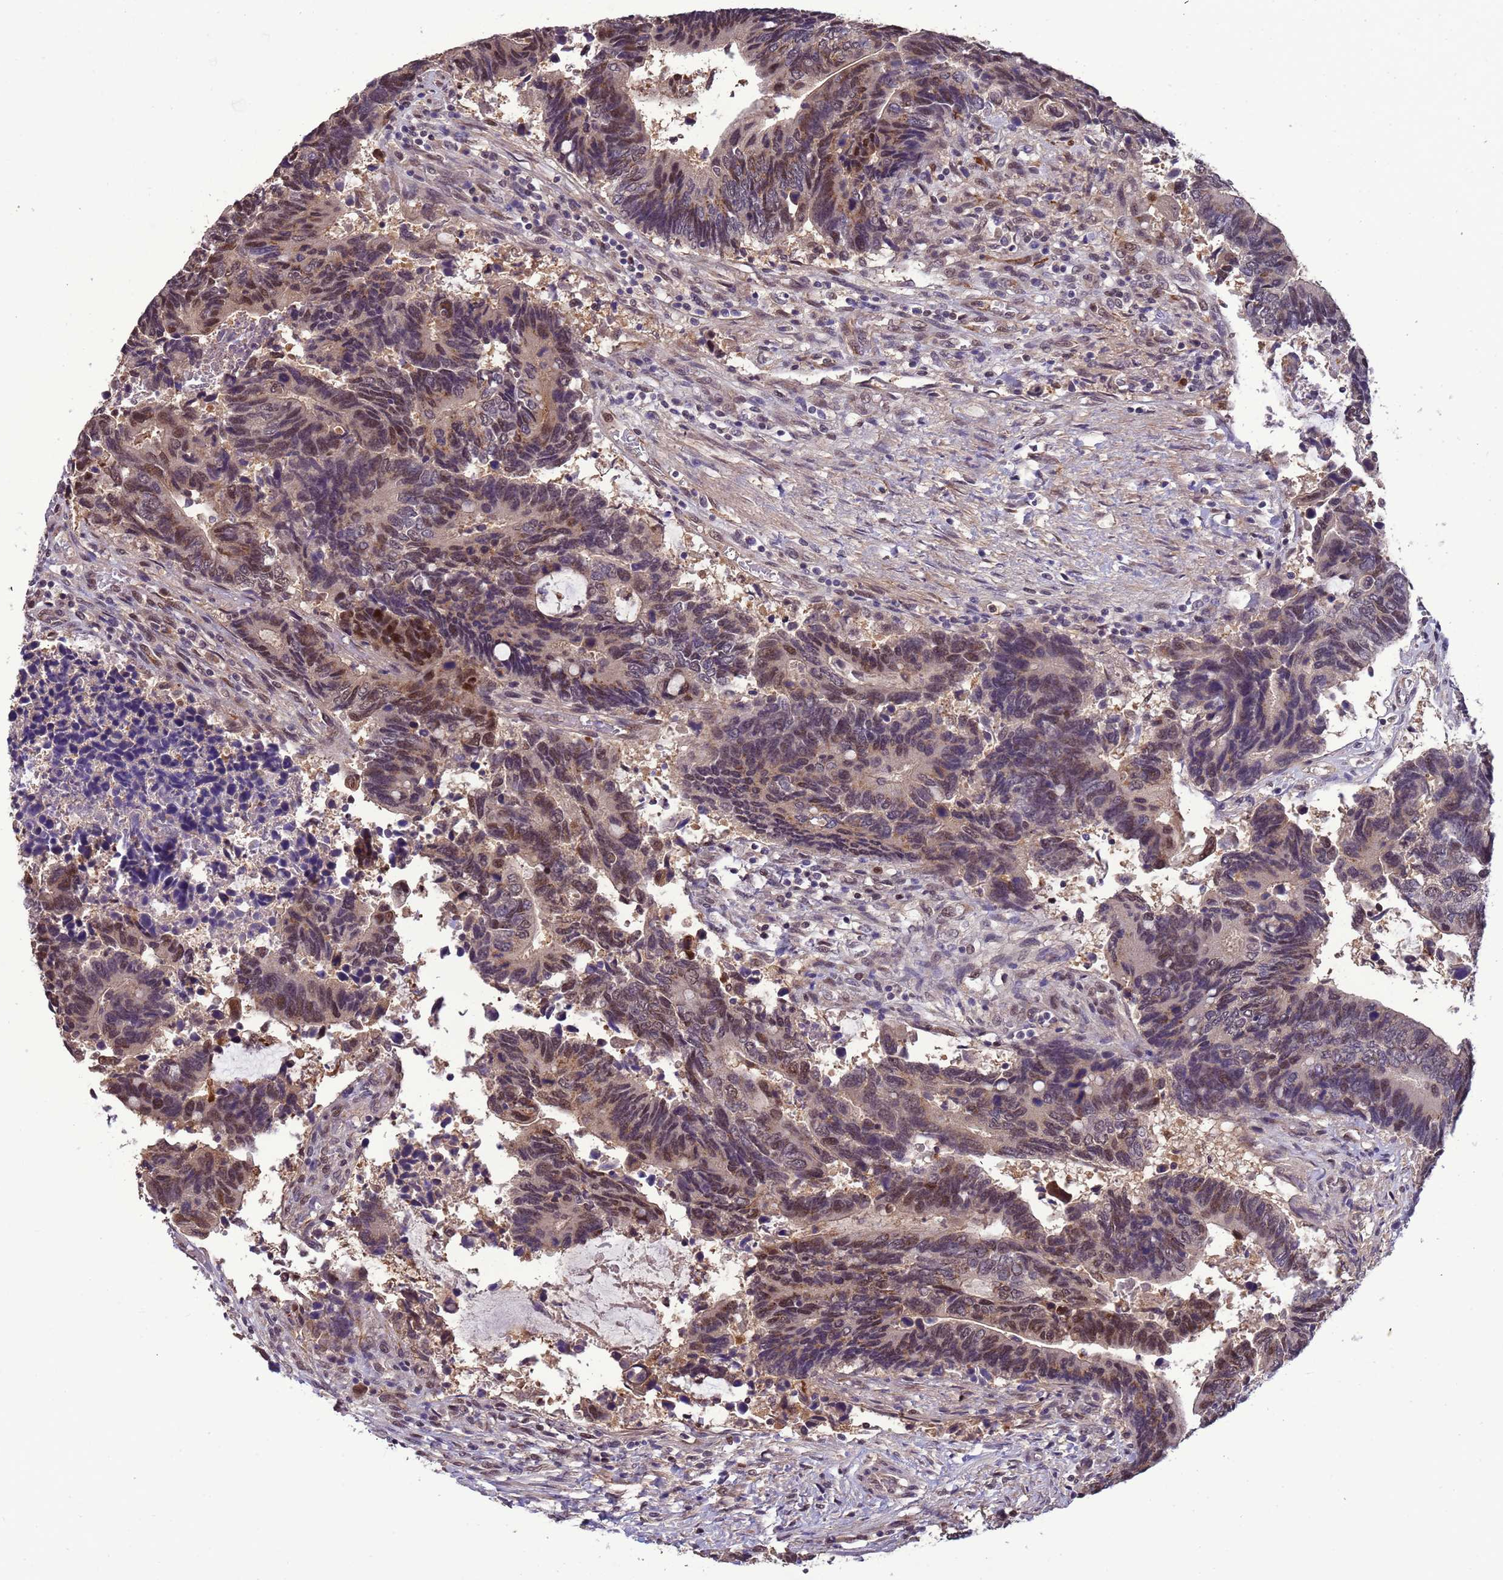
{"staining": {"intensity": "moderate", "quantity": ">75%", "location": "nuclear"}, "tissue": "colorectal cancer", "cell_type": "Tumor cells", "image_type": "cancer", "snomed": [{"axis": "morphology", "description": "Adenocarcinoma, NOS"}, {"axis": "topography", "description": "Colon"}], "caption": "IHC staining of colorectal cancer (adenocarcinoma), which displays medium levels of moderate nuclear positivity in approximately >75% of tumor cells indicating moderate nuclear protein expression. The staining was performed using DAB (3,3'-diaminobenzidine) (brown) for protein detection and nuclei were counterstained in hematoxylin (blue).", "gene": "ZBTB5", "patient": {"sex": "male", "age": 87}}